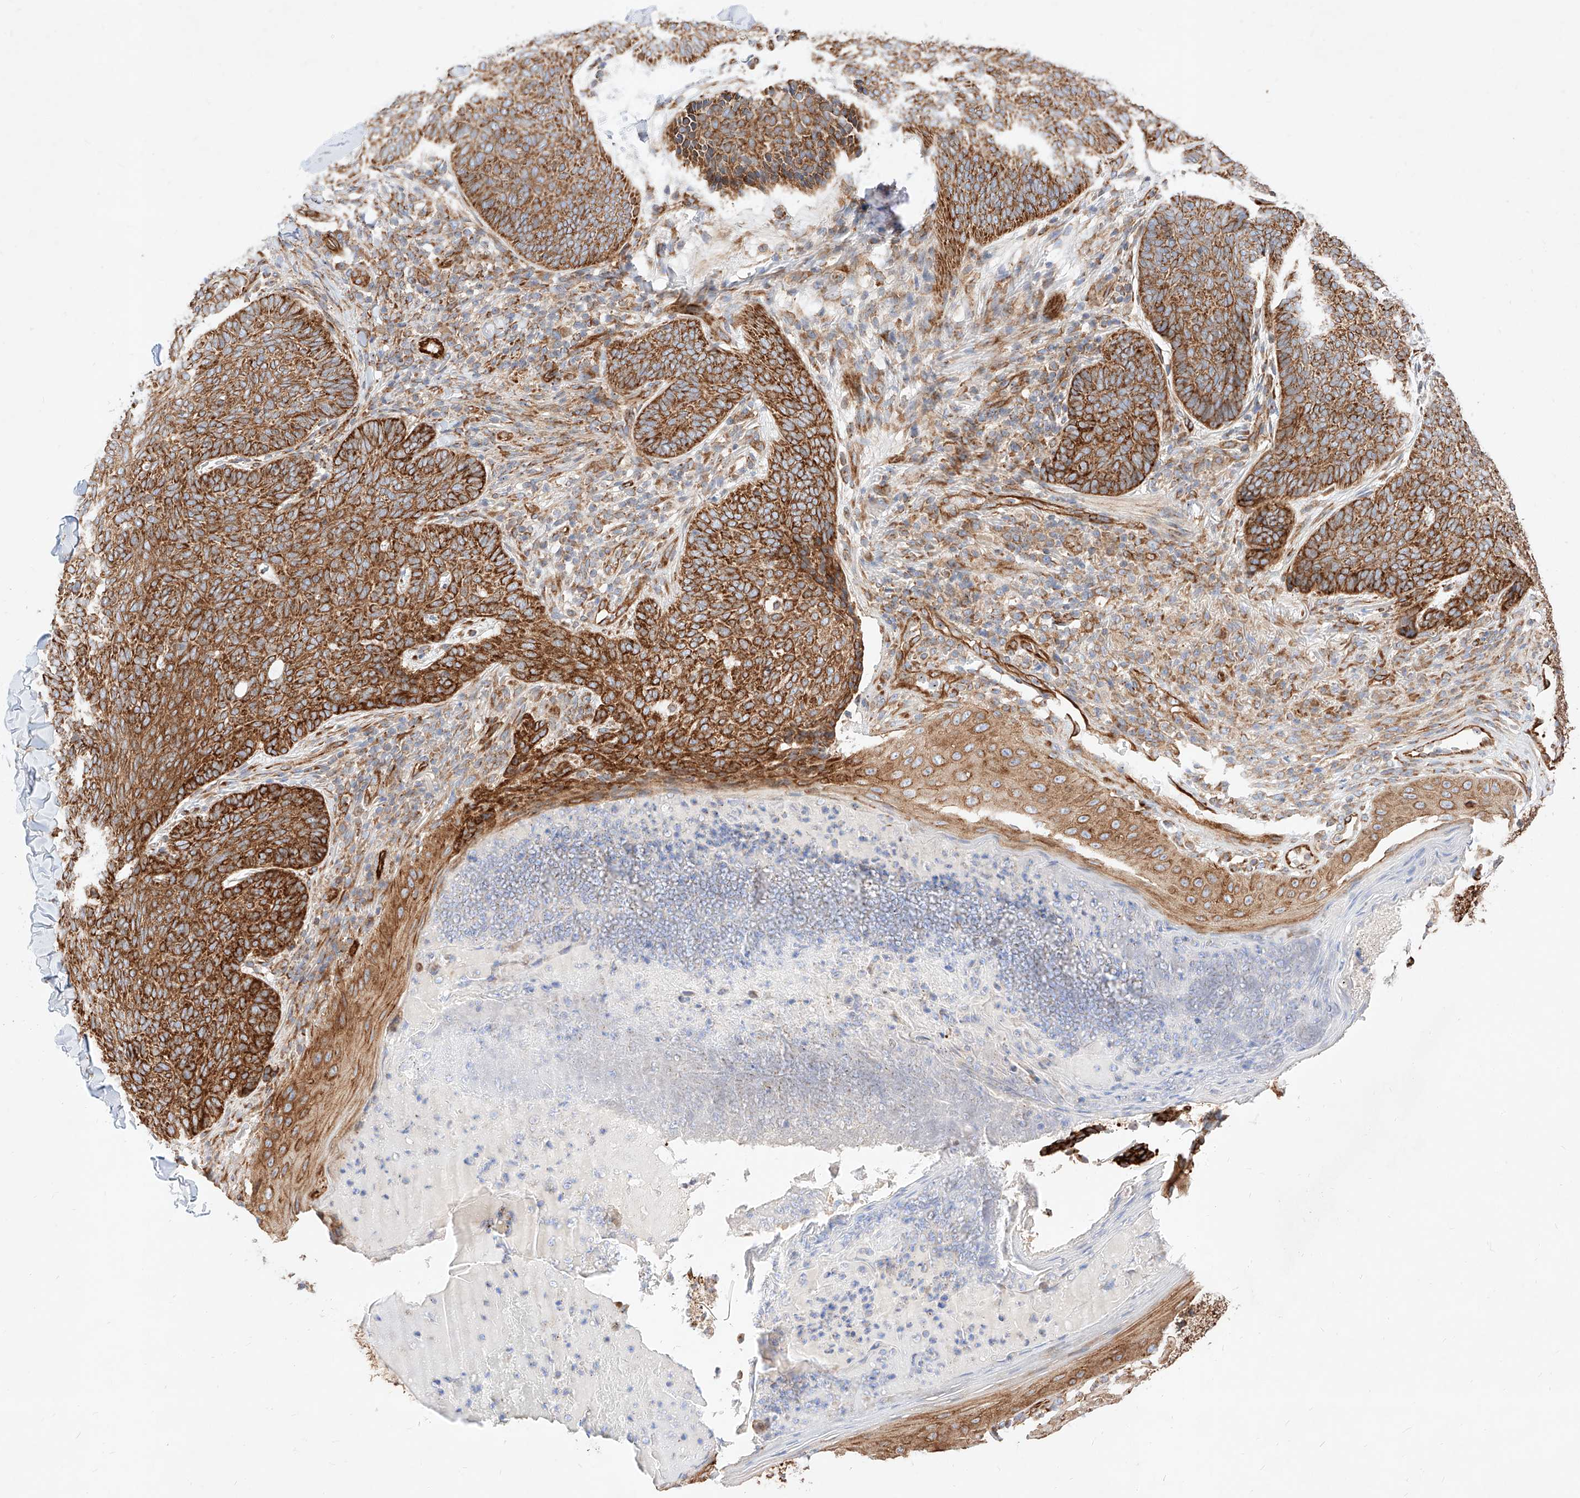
{"staining": {"intensity": "strong", "quantity": ">75%", "location": "cytoplasmic/membranous"}, "tissue": "skin cancer", "cell_type": "Tumor cells", "image_type": "cancer", "snomed": [{"axis": "morphology", "description": "Normal tissue, NOS"}, {"axis": "morphology", "description": "Basal cell carcinoma"}, {"axis": "topography", "description": "Skin"}], "caption": "Immunohistochemistry (DAB) staining of skin basal cell carcinoma exhibits strong cytoplasmic/membranous protein expression in approximately >75% of tumor cells.", "gene": "CSGALNACT2", "patient": {"sex": "male", "age": 50}}